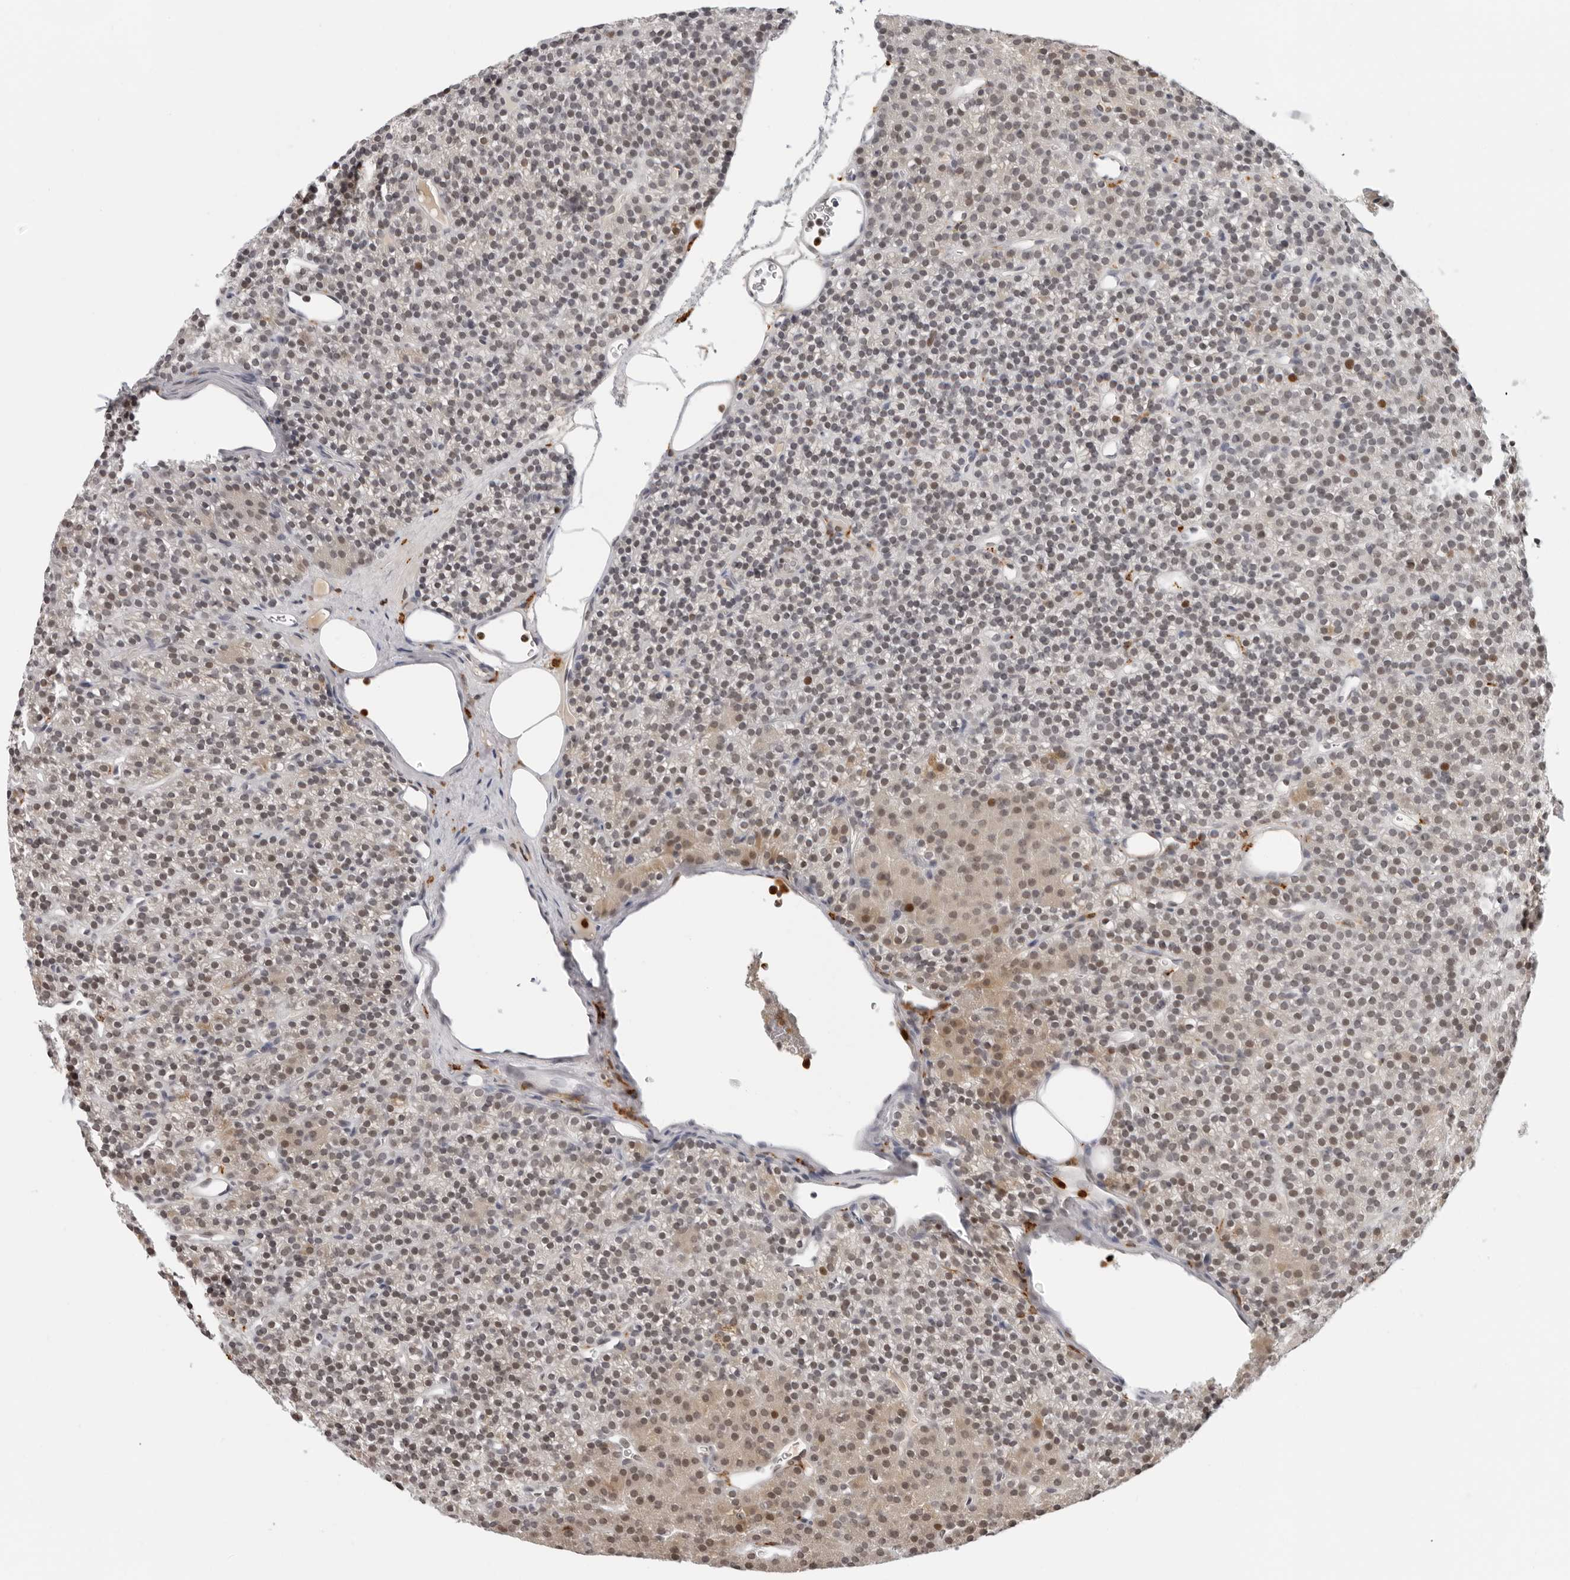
{"staining": {"intensity": "weak", "quantity": ">75%", "location": "nuclear"}, "tissue": "parathyroid gland", "cell_type": "Glandular cells", "image_type": "normal", "snomed": [{"axis": "morphology", "description": "Normal tissue, NOS"}, {"axis": "morphology", "description": "Hyperplasia, NOS"}, {"axis": "topography", "description": "Parathyroid gland"}], "caption": "Weak nuclear expression for a protein is seen in about >75% of glandular cells of benign parathyroid gland using immunohistochemistry (IHC).", "gene": "MSH6", "patient": {"sex": "male", "age": 44}}